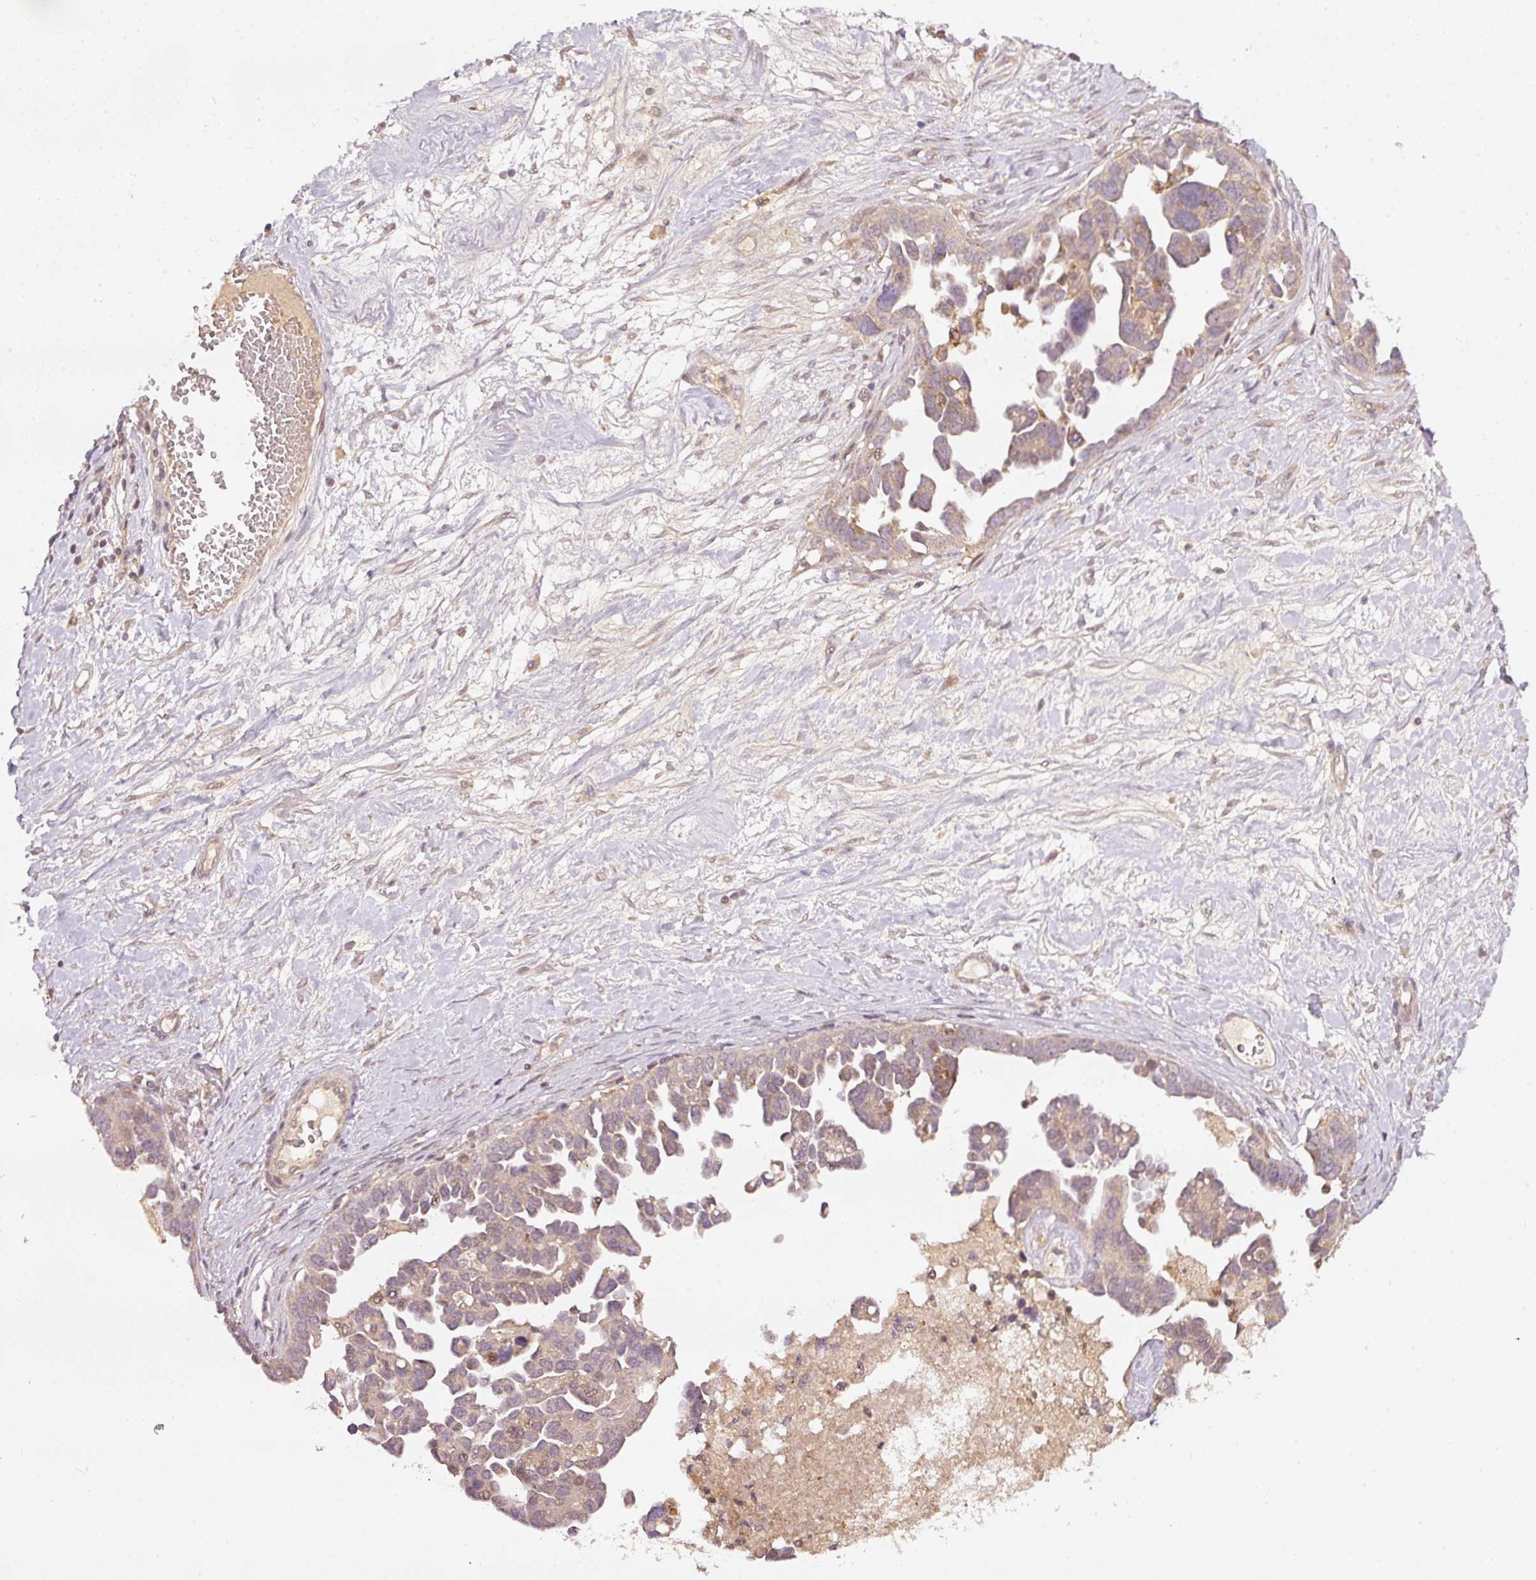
{"staining": {"intensity": "weak", "quantity": "<25%", "location": "cytoplasmic/membranous"}, "tissue": "ovarian cancer", "cell_type": "Tumor cells", "image_type": "cancer", "snomed": [{"axis": "morphology", "description": "Cystadenocarcinoma, serous, NOS"}, {"axis": "topography", "description": "Ovary"}], "caption": "Immunohistochemical staining of human serous cystadenocarcinoma (ovarian) displays no significant expression in tumor cells.", "gene": "PCDHB1", "patient": {"sex": "female", "age": 54}}